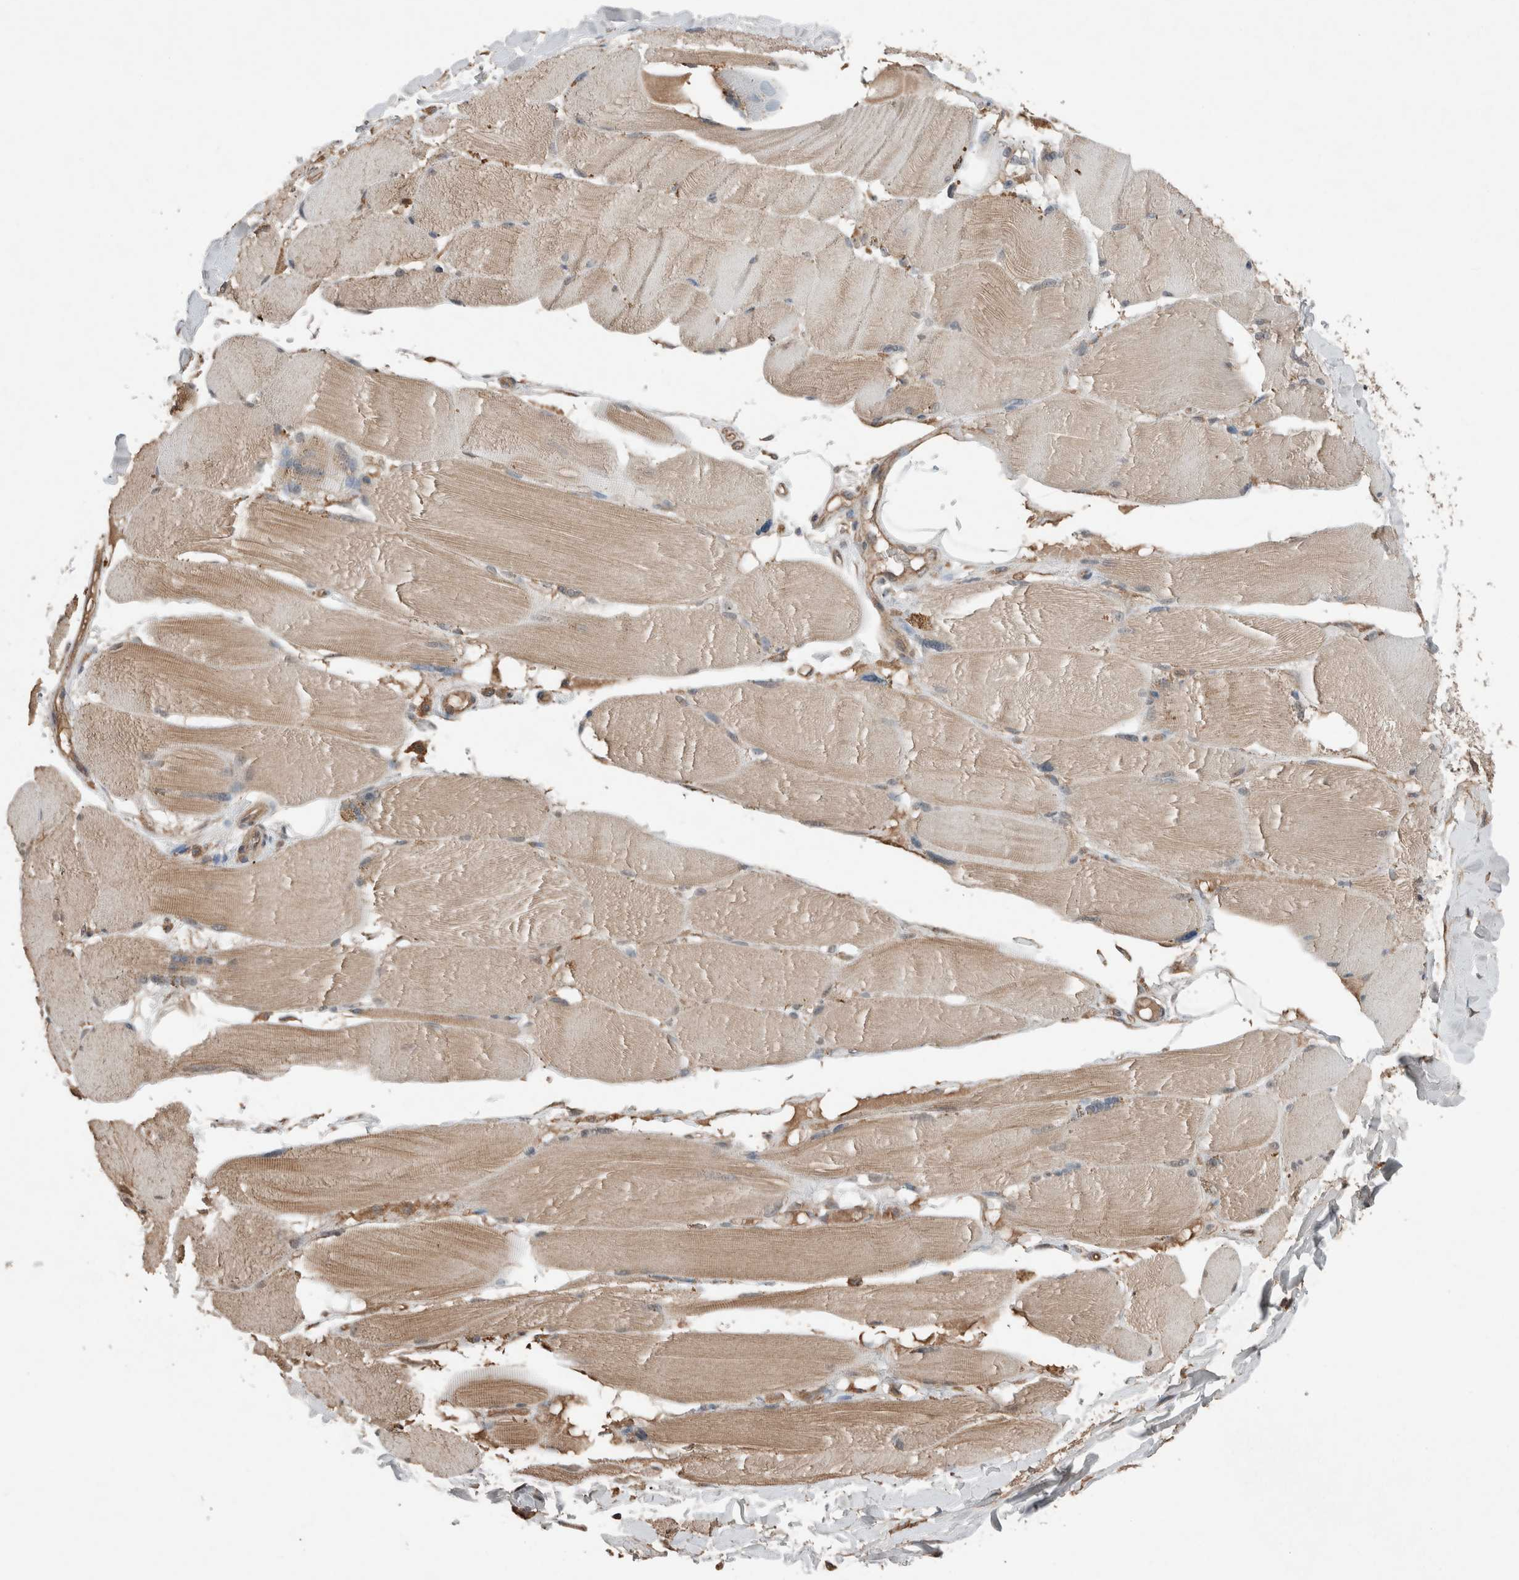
{"staining": {"intensity": "weak", "quantity": "25%-75%", "location": "cytoplasmic/membranous"}, "tissue": "skeletal muscle", "cell_type": "Myocytes", "image_type": "normal", "snomed": [{"axis": "morphology", "description": "Normal tissue, NOS"}, {"axis": "topography", "description": "Skin"}, {"axis": "topography", "description": "Skeletal muscle"}], "caption": "Immunohistochemistry (DAB (3,3'-diaminobenzidine)) staining of normal skeletal muscle demonstrates weak cytoplasmic/membranous protein positivity in about 25%-75% of myocytes.", "gene": "KLK14", "patient": {"sex": "male", "age": 83}}